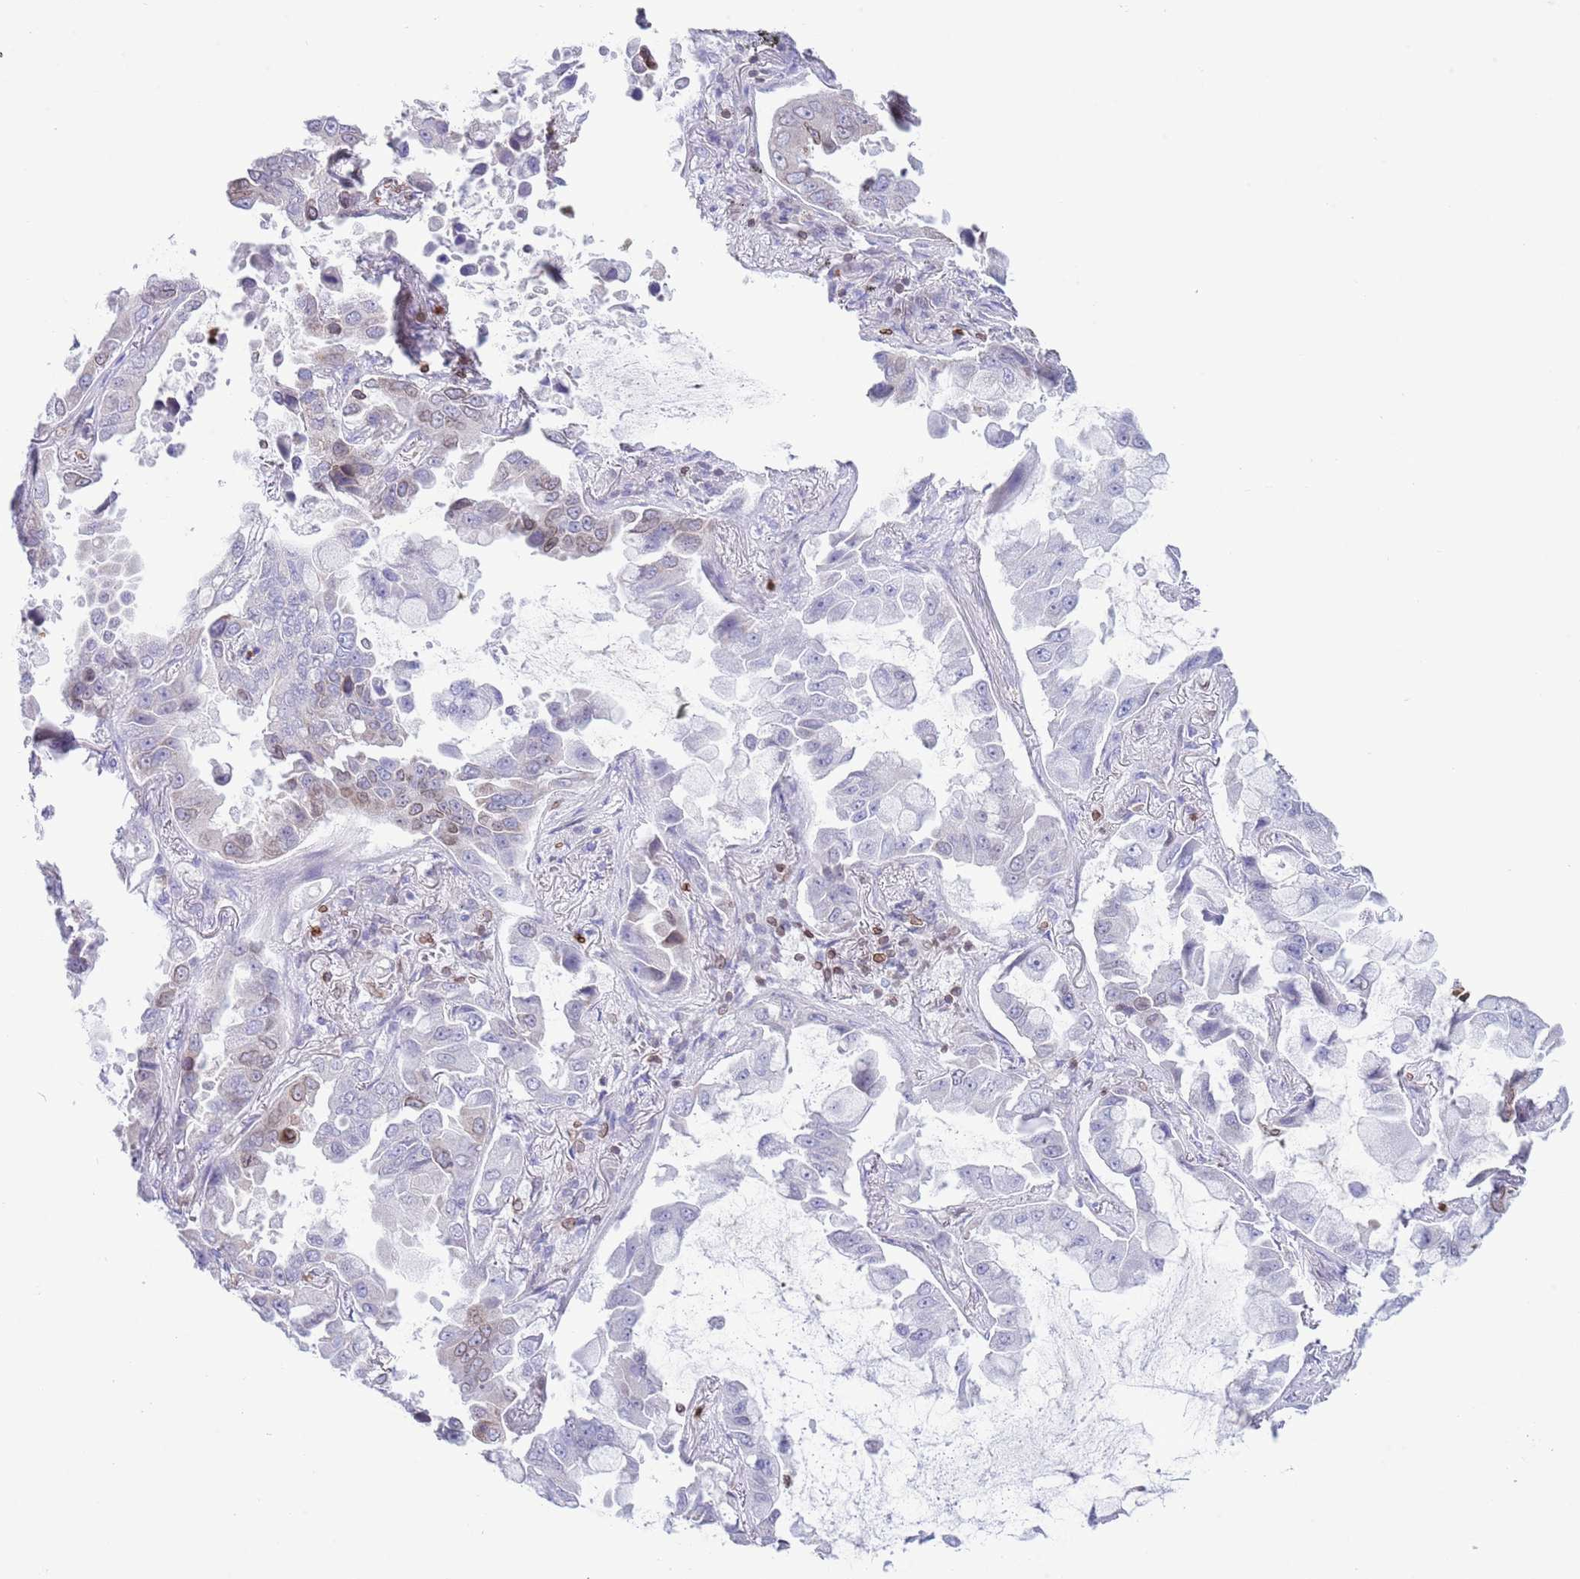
{"staining": {"intensity": "weak", "quantity": "<25%", "location": "cytoplasmic/membranous,nuclear"}, "tissue": "lung cancer", "cell_type": "Tumor cells", "image_type": "cancer", "snomed": [{"axis": "morphology", "description": "Adenocarcinoma, NOS"}, {"axis": "topography", "description": "Lung"}], "caption": "Immunohistochemistry (IHC) micrograph of human lung cancer (adenocarcinoma) stained for a protein (brown), which reveals no expression in tumor cells. (IHC, brightfield microscopy, high magnification).", "gene": "LBR", "patient": {"sex": "male", "age": 64}}